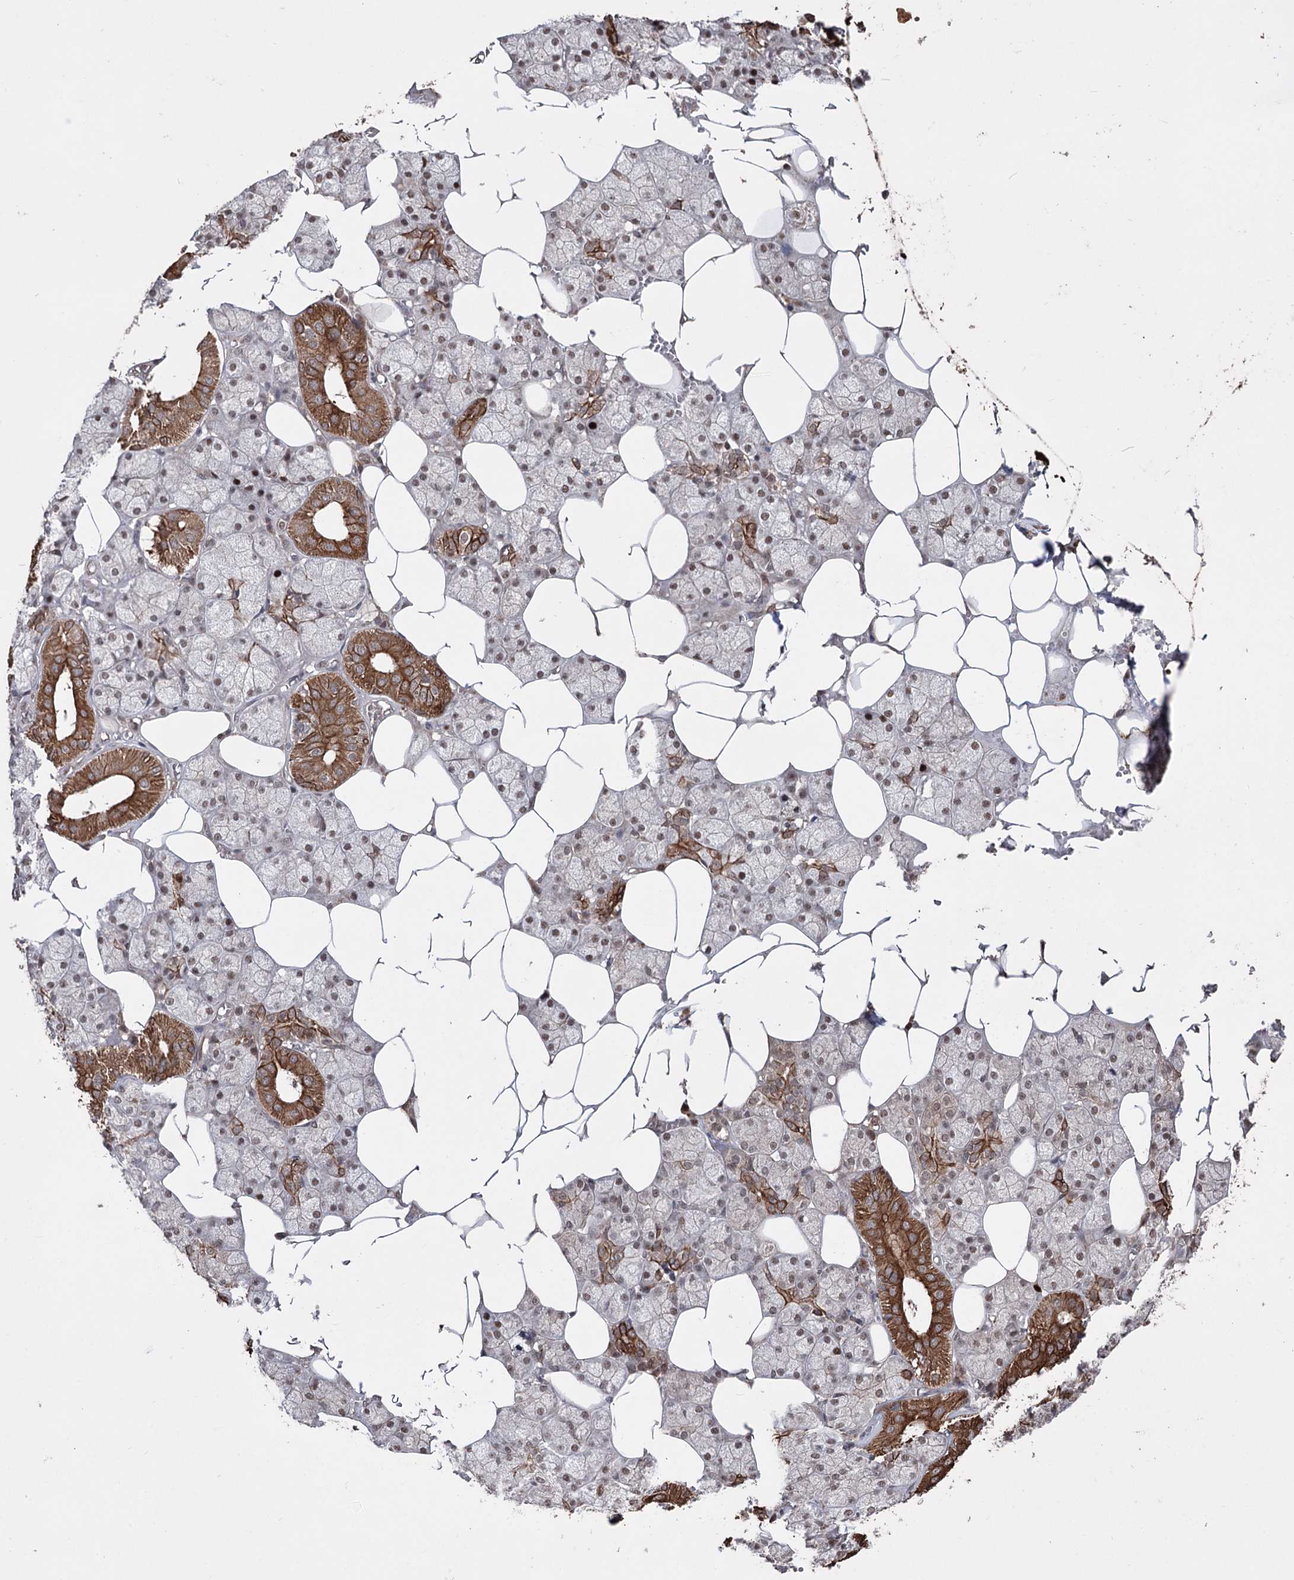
{"staining": {"intensity": "strong", "quantity": "25%-75%", "location": "cytoplasmic/membranous,nuclear"}, "tissue": "salivary gland", "cell_type": "Glandular cells", "image_type": "normal", "snomed": [{"axis": "morphology", "description": "Normal tissue, NOS"}, {"axis": "topography", "description": "Salivary gland"}], "caption": "Salivary gland stained with DAB (3,3'-diaminobenzidine) immunohistochemistry displays high levels of strong cytoplasmic/membranous,nuclear staining in approximately 25%-75% of glandular cells.", "gene": "CPNE8", "patient": {"sex": "male", "age": 62}}